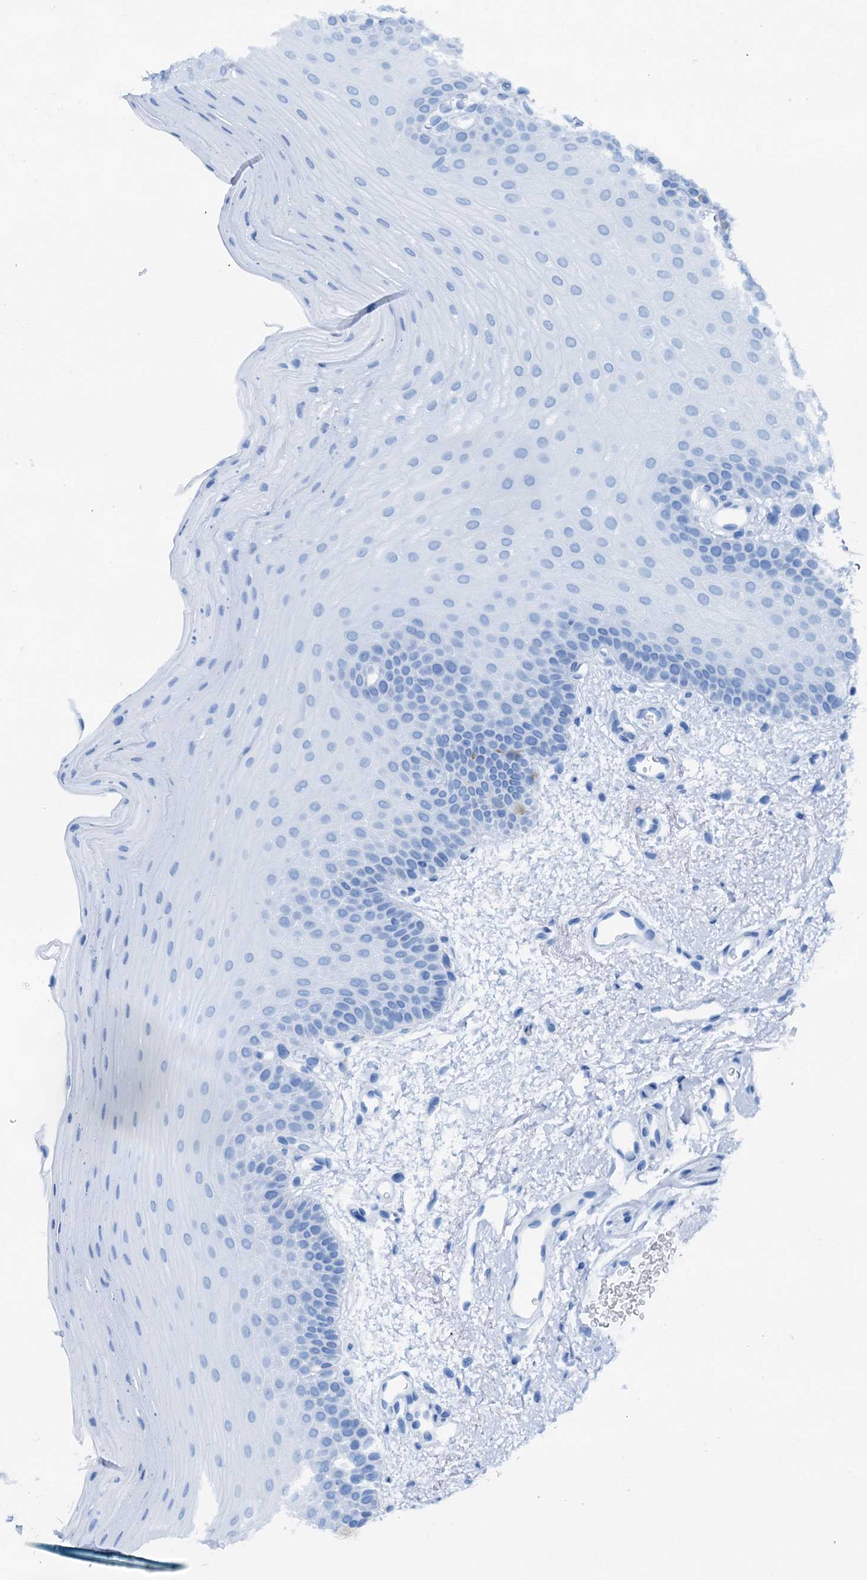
{"staining": {"intensity": "negative", "quantity": "none", "location": "none"}, "tissue": "oral mucosa", "cell_type": "Squamous epithelial cells", "image_type": "normal", "snomed": [{"axis": "morphology", "description": "Normal tissue, NOS"}, {"axis": "topography", "description": "Oral tissue"}], "caption": "Immunohistochemistry (IHC) image of unremarkable oral mucosa: human oral mucosa stained with DAB (3,3'-diaminobenzidine) displays no significant protein staining in squamous epithelial cells.", "gene": "KNDC1", "patient": {"sex": "male", "age": 68}}